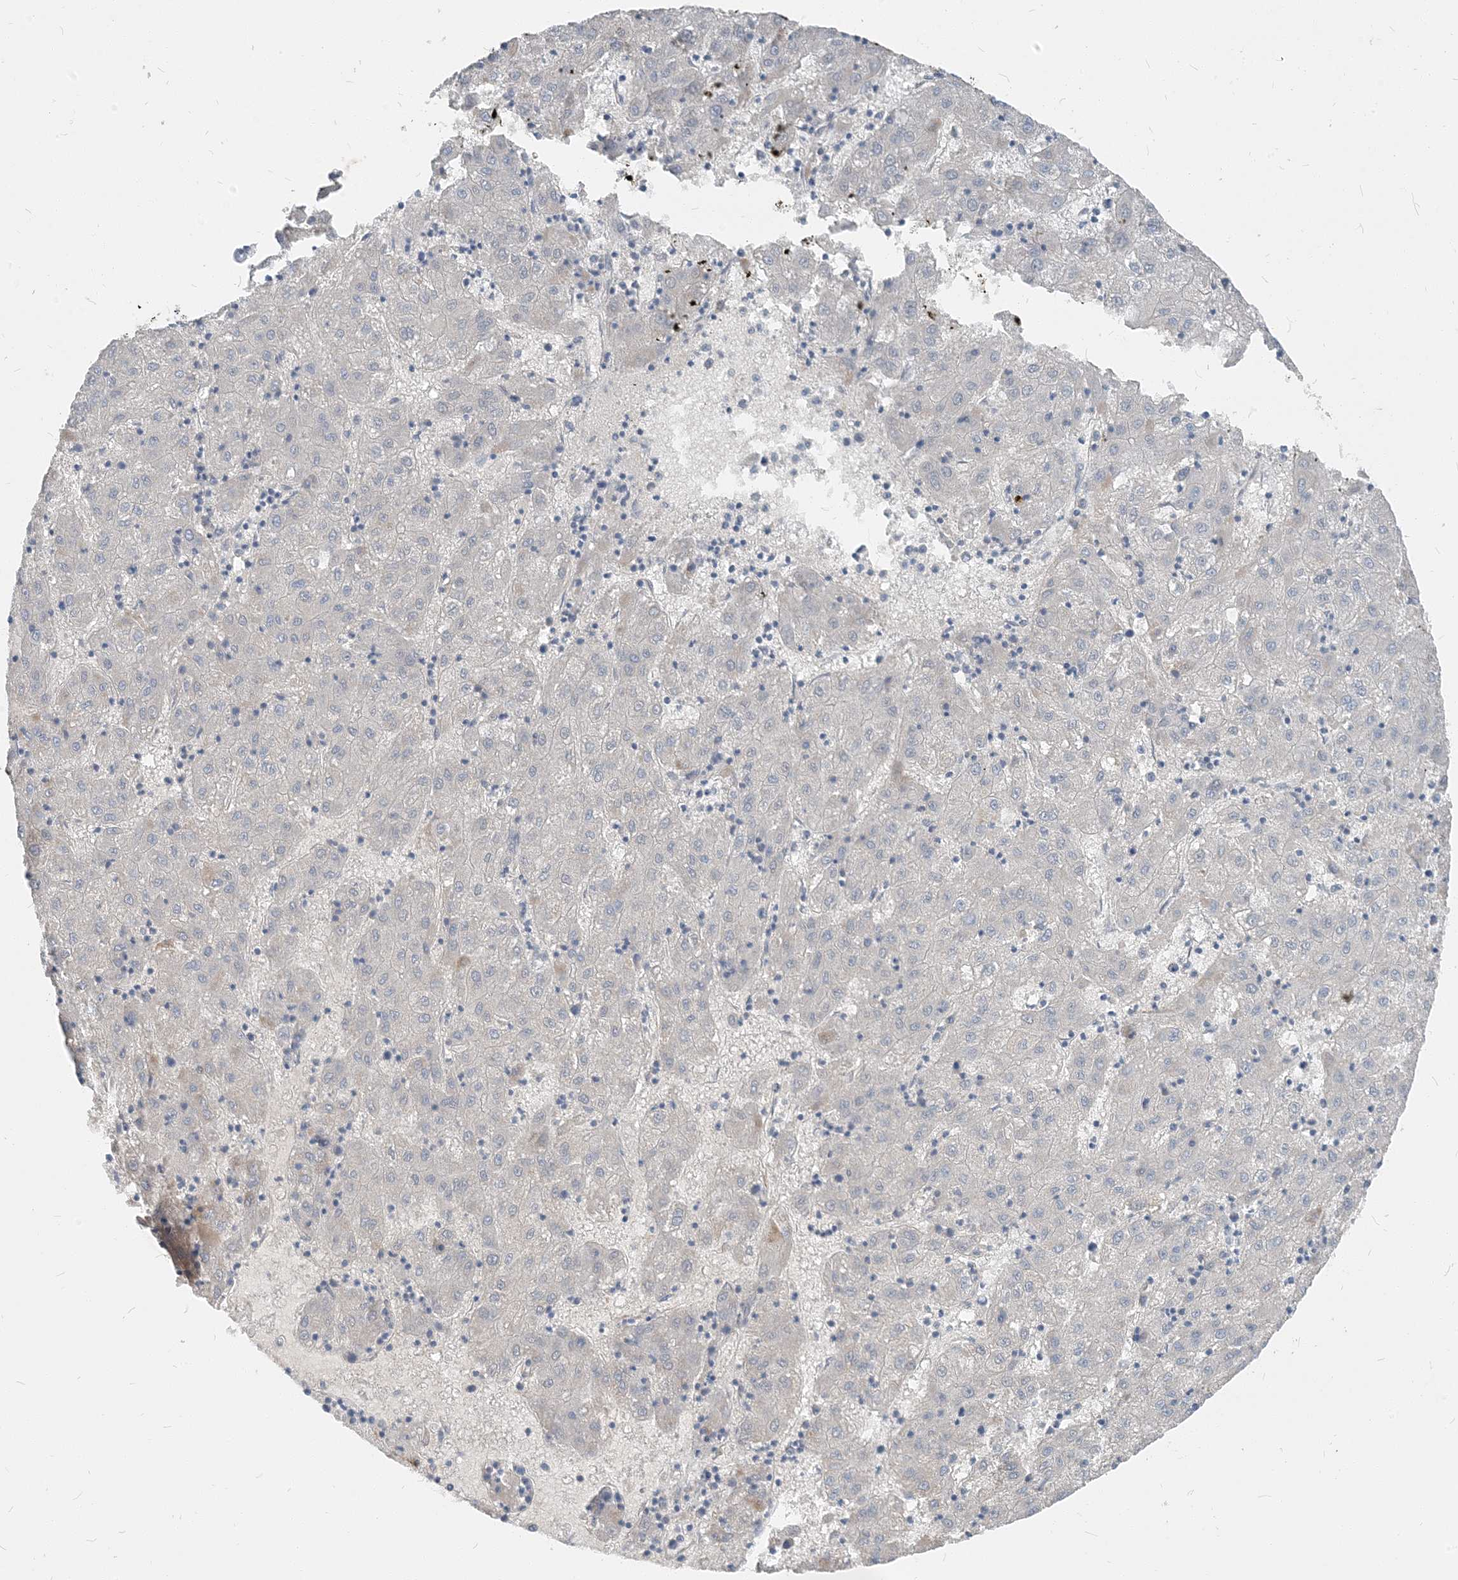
{"staining": {"intensity": "negative", "quantity": "none", "location": "none"}, "tissue": "liver cancer", "cell_type": "Tumor cells", "image_type": "cancer", "snomed": [{"axis": "morphology", "description": "Carcinoma, Hepatocellular, NOS"}, {"axis": "topography", "description": "Liver"}], "caption": "High power microscopy photomicrograph of an immunohistochemistry (IHC) image of liver cancer (hepatocellular carcinoma), revealing no significant staining in tumor cells.", "gene": "NCOA7", "patient": {"sex": "male", "age": 72}}